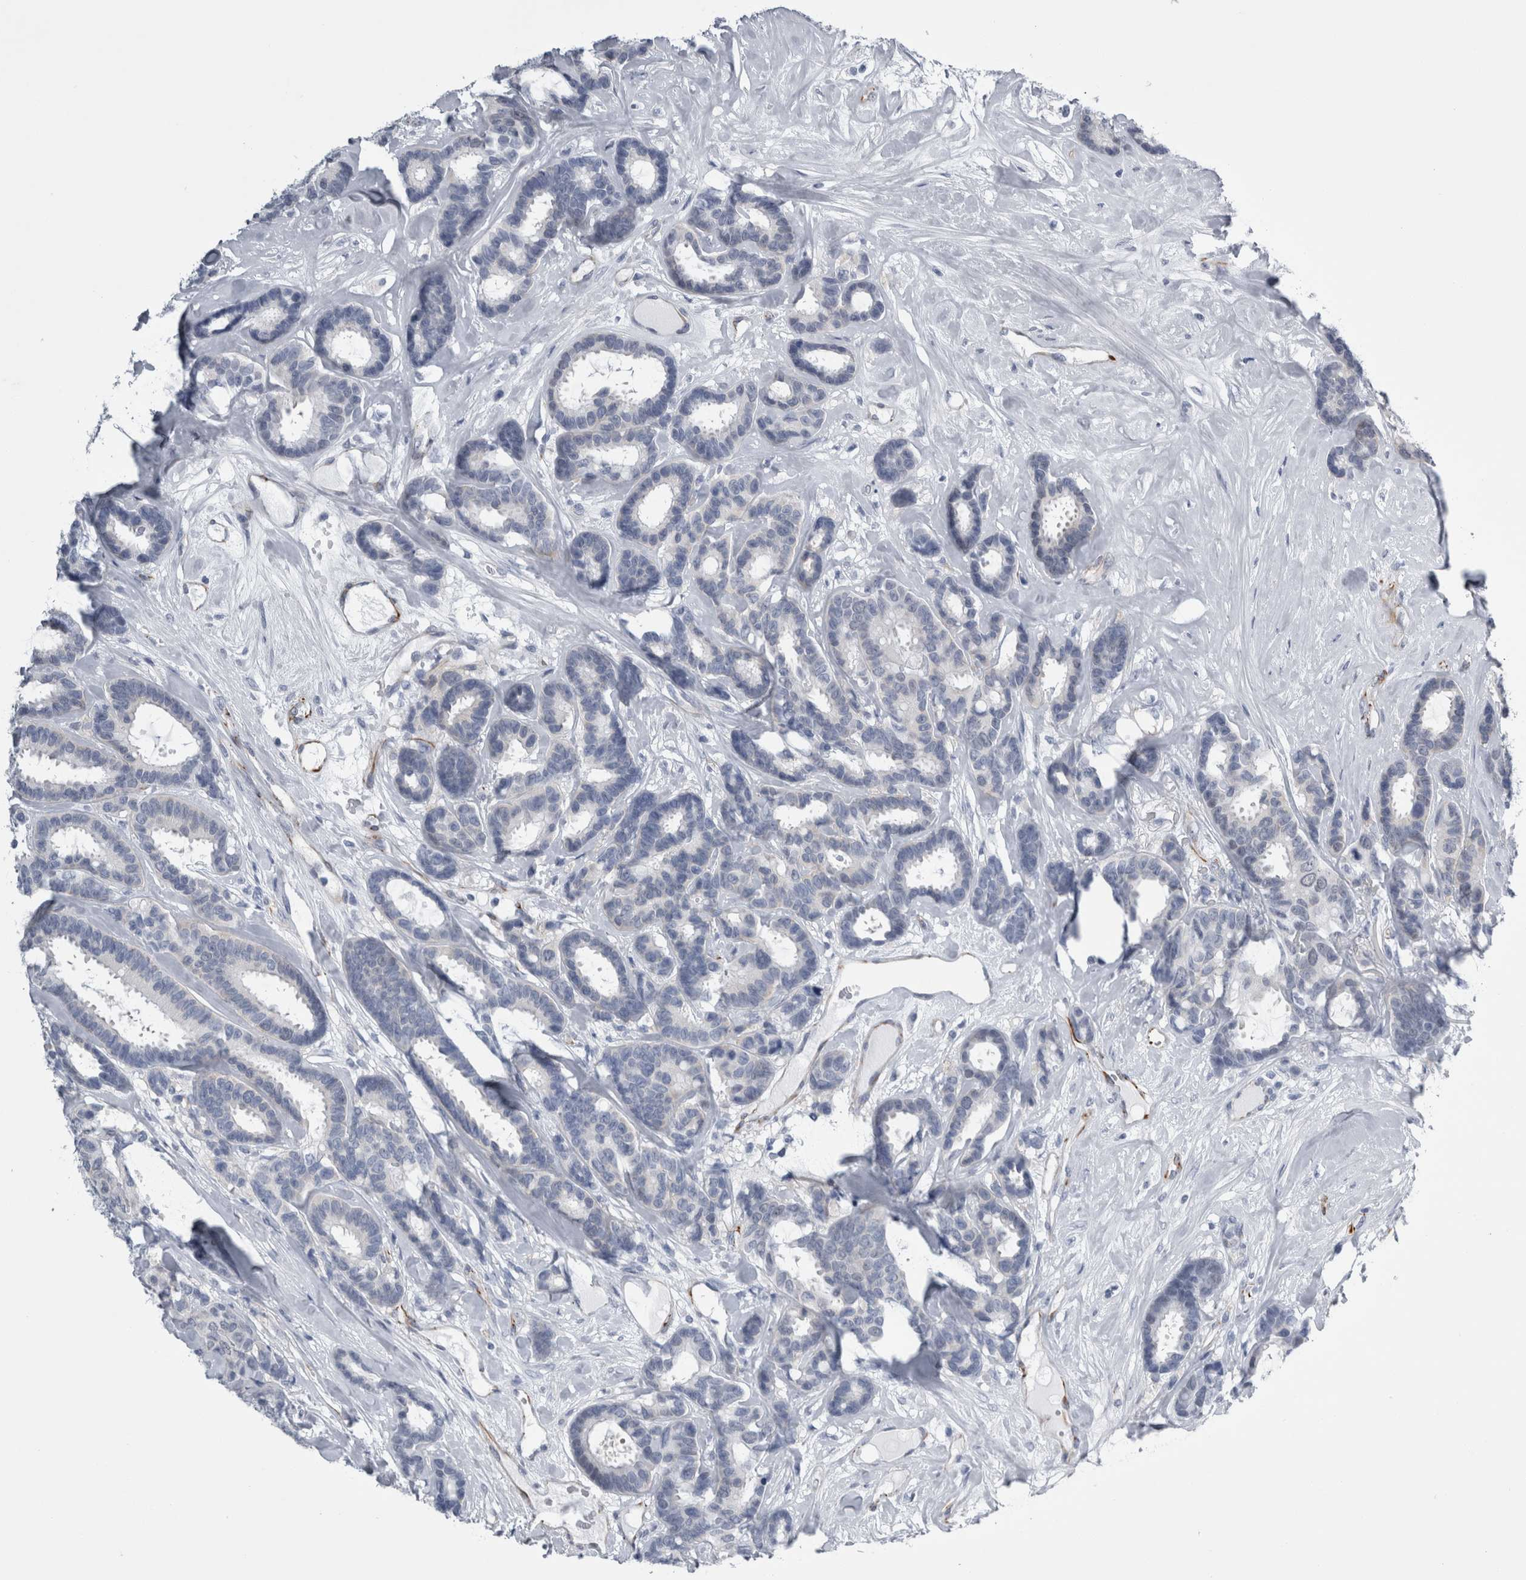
{"staining": {"intensity": "negative", "quantity": "none", "location": "none"}, "tissue": "breast cancer", "cell_type": "Tumor cells", "image_type": "cancer", "snomed": [{"axis": "morphology", "description": "Duct carcinoma"}, {"axis": "topography", "description": "Breast"}], "caption": "Breast infiltrating ductal carcinoma was stained to show a protein in brown. There is no significant staining in tumor cells. (Stains: DAB (3,3'-diaminobenzidine) immunohistochemistry with hematoxylin counter stain, Microscopy: brightfield microscopy at high magnification).", "gene": "VWDE", "patient": {"sex": "female", "age": 87}}